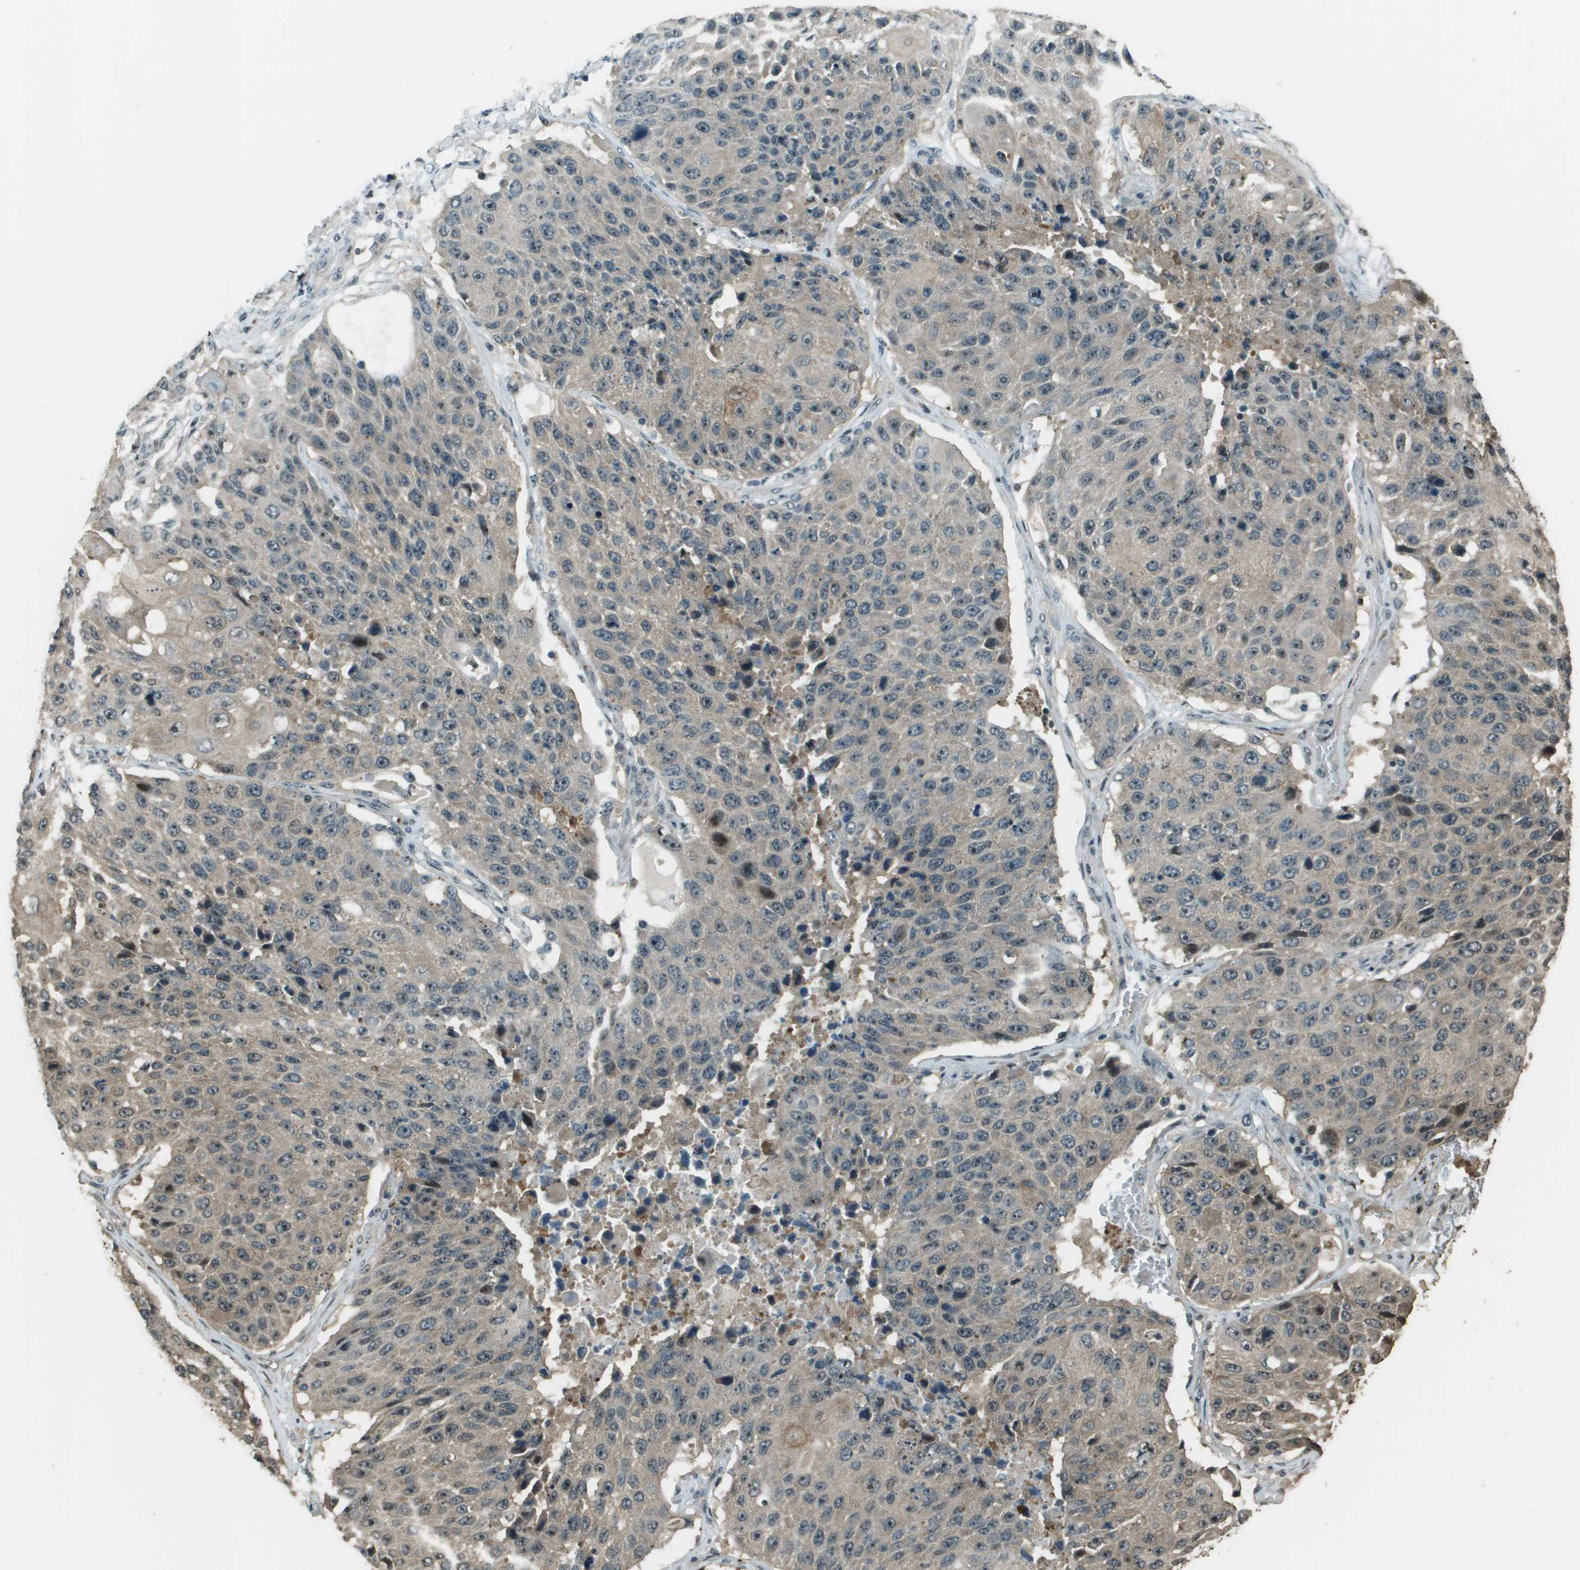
{"staining": {"intensity": "weak", "quantity": ">75%", "location": "cytoplasmic/membranous"}, "tissue": "lung cancer", "cell_type": "Tumor cells", "image_type": "cancer", "snomed": [{"axis": "morphology", "description": "Squamous cell carcinoma, NOS"}, {"axis": "topography", "description": "Lung"}], "caption": "There is low levels of weak cytoplasmic/membranous positivity in tumor cells of lung cancer (squamous cell carcinoma), as demonstrated by immunohistochemical staining (brown color).", "gene": "SDC3", "patient": {"sex": "male", "age": 61}}